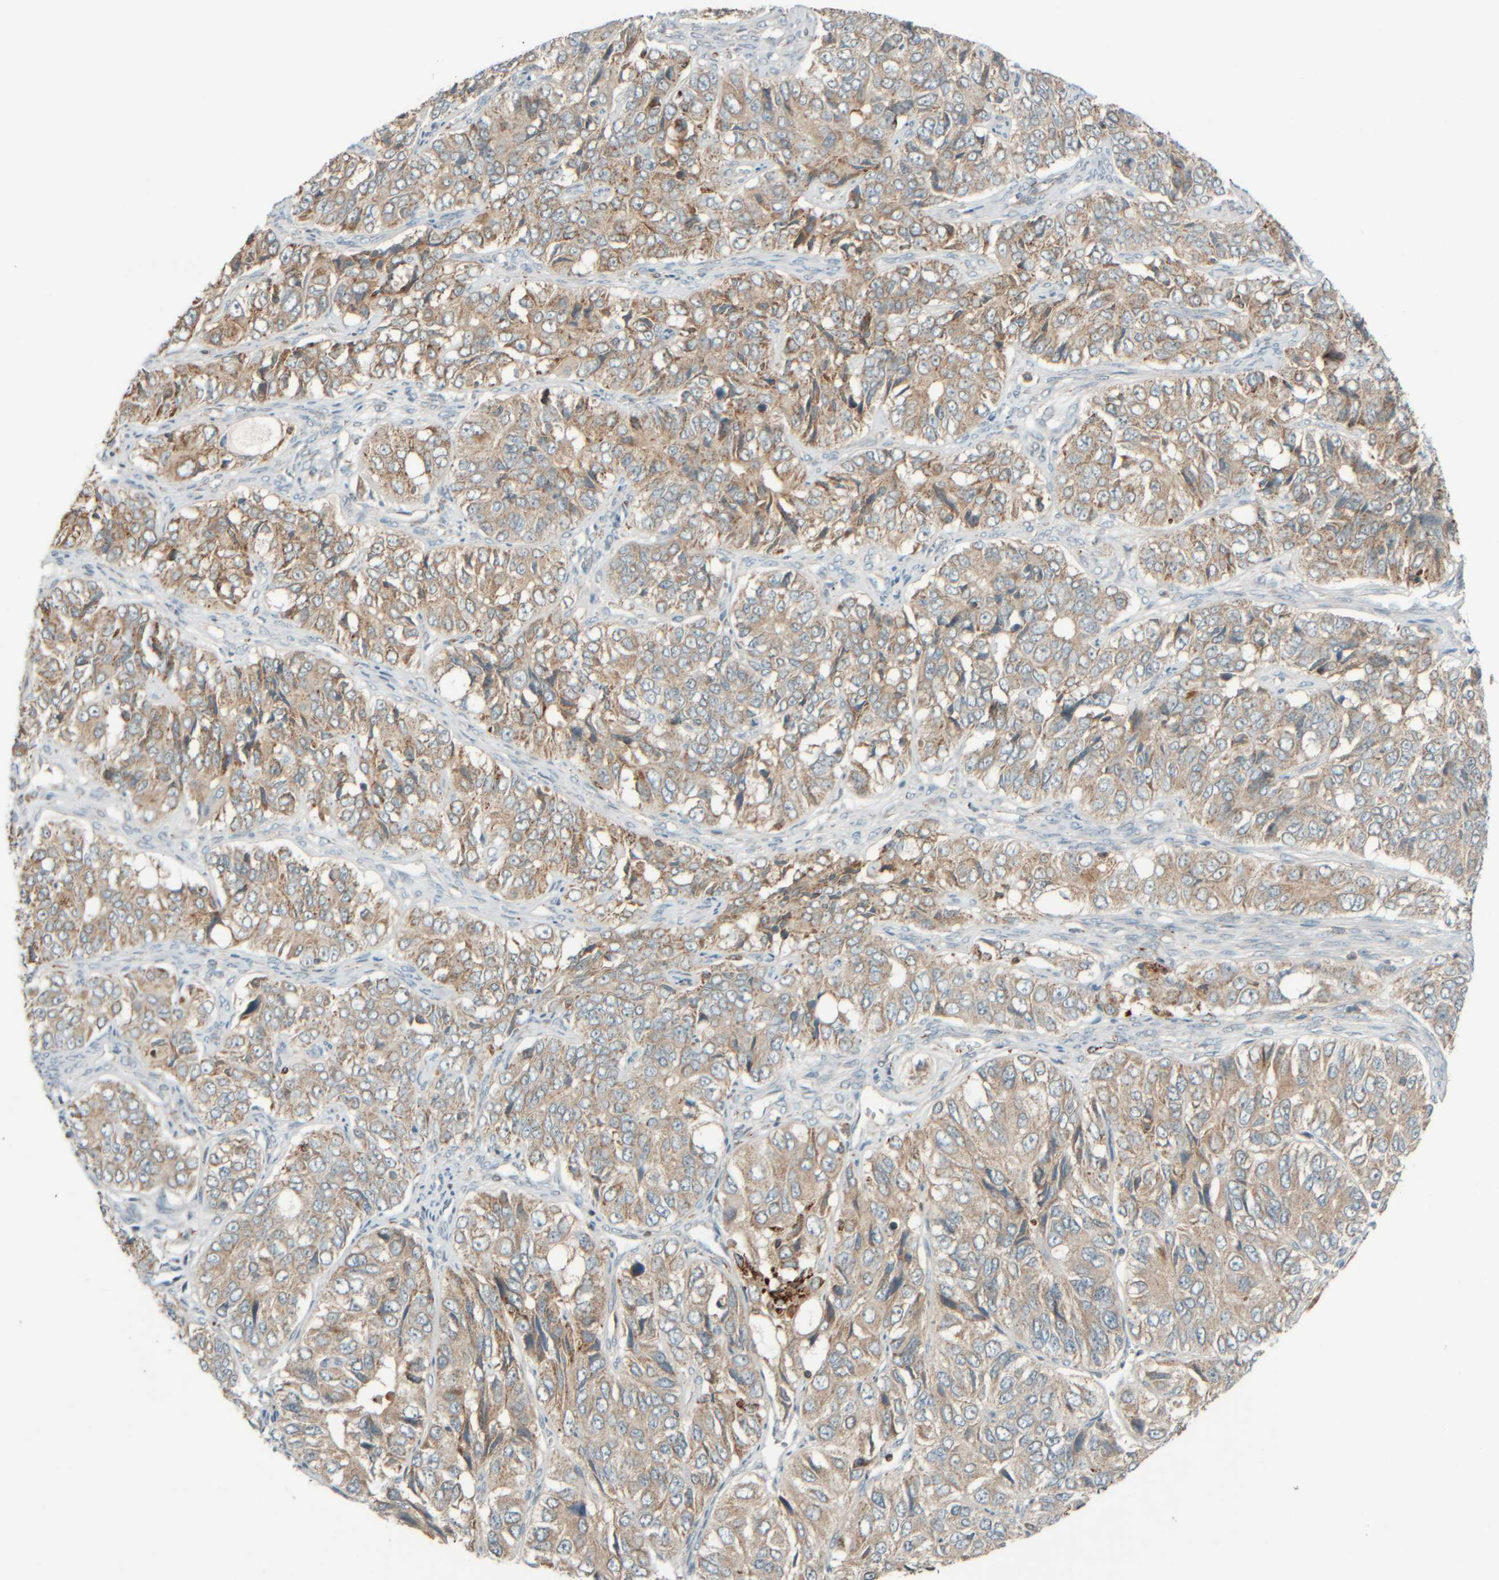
{"staining": {"intensity": "weak", "quantity": ">75%", "location": "cytoplasmic/membranous"}, "tissue": "ovarian cancer", "cell_type": "Tumor cells", "image_type": "cancer", "snomed": [{"axis": "morphology", "description": "Carcinoma, endometroid"}, {"axis": "topography", "description": "Ovary"}], "caption": "Immunohistochemical staining of ovarian cancer (endometroid carcinoma) reveals weak cytoplasmic/membranous protein staining in about >75% of tumor cells.", "gene": "SPAG5", "patient": {"sex": "female", "age": 51}}